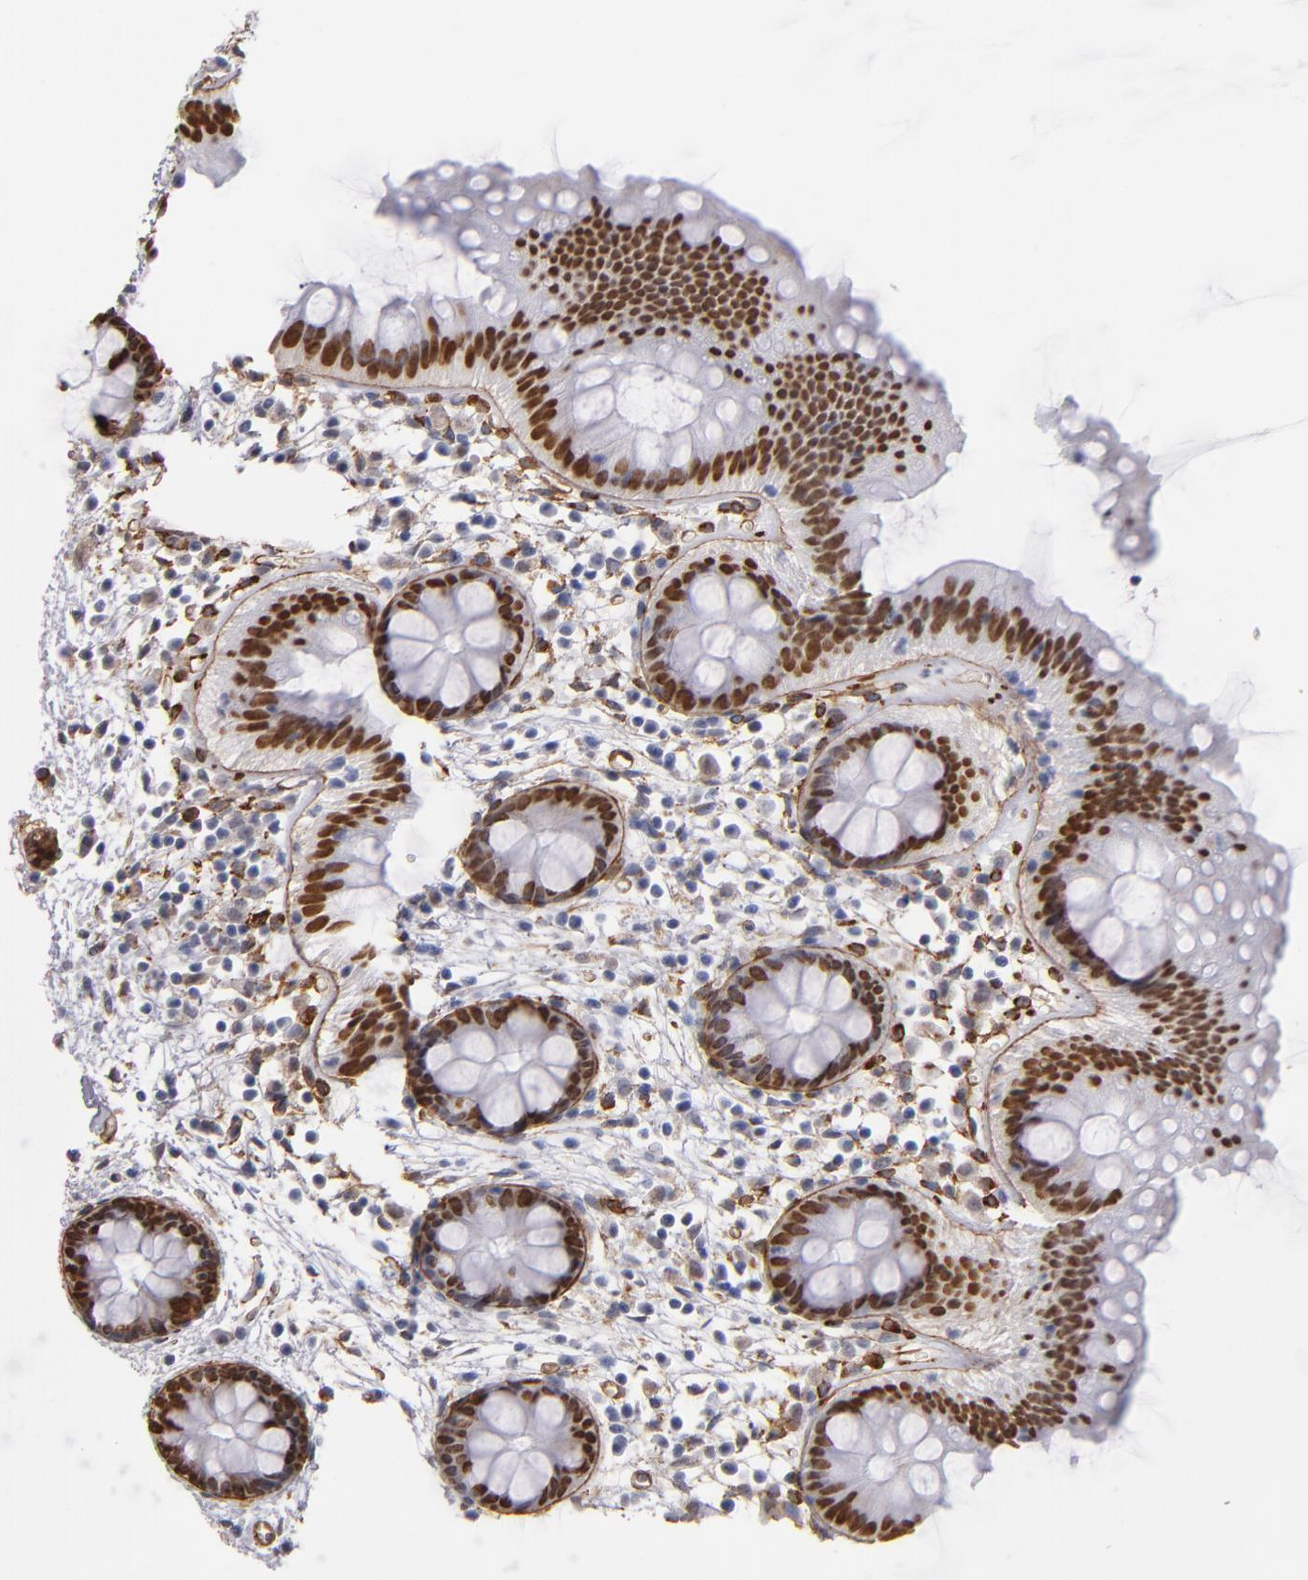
{"staining": {"intensity": "weak", "quantity": ">75%", "location": "cytoplasmic/membranous"}, "tissue": "colon", "cell_type": "Endothelial cells", "image_type": "normal", "snomed": [{"axis": "morphology", "description": "Normal tissue, NOS"}, {"axis": "topography", "description": "Smooth muscle"}, {"axis": "topography", "description": "Colon"}], "caption": "IHC (DAB) staining of unremarkable colon demonstrates weak cytoplasmic/membranous protein positivity in about >75% of endothelial cells.", "gene": "LAMC1", "patient": {"sex": "male", "age": 67}}